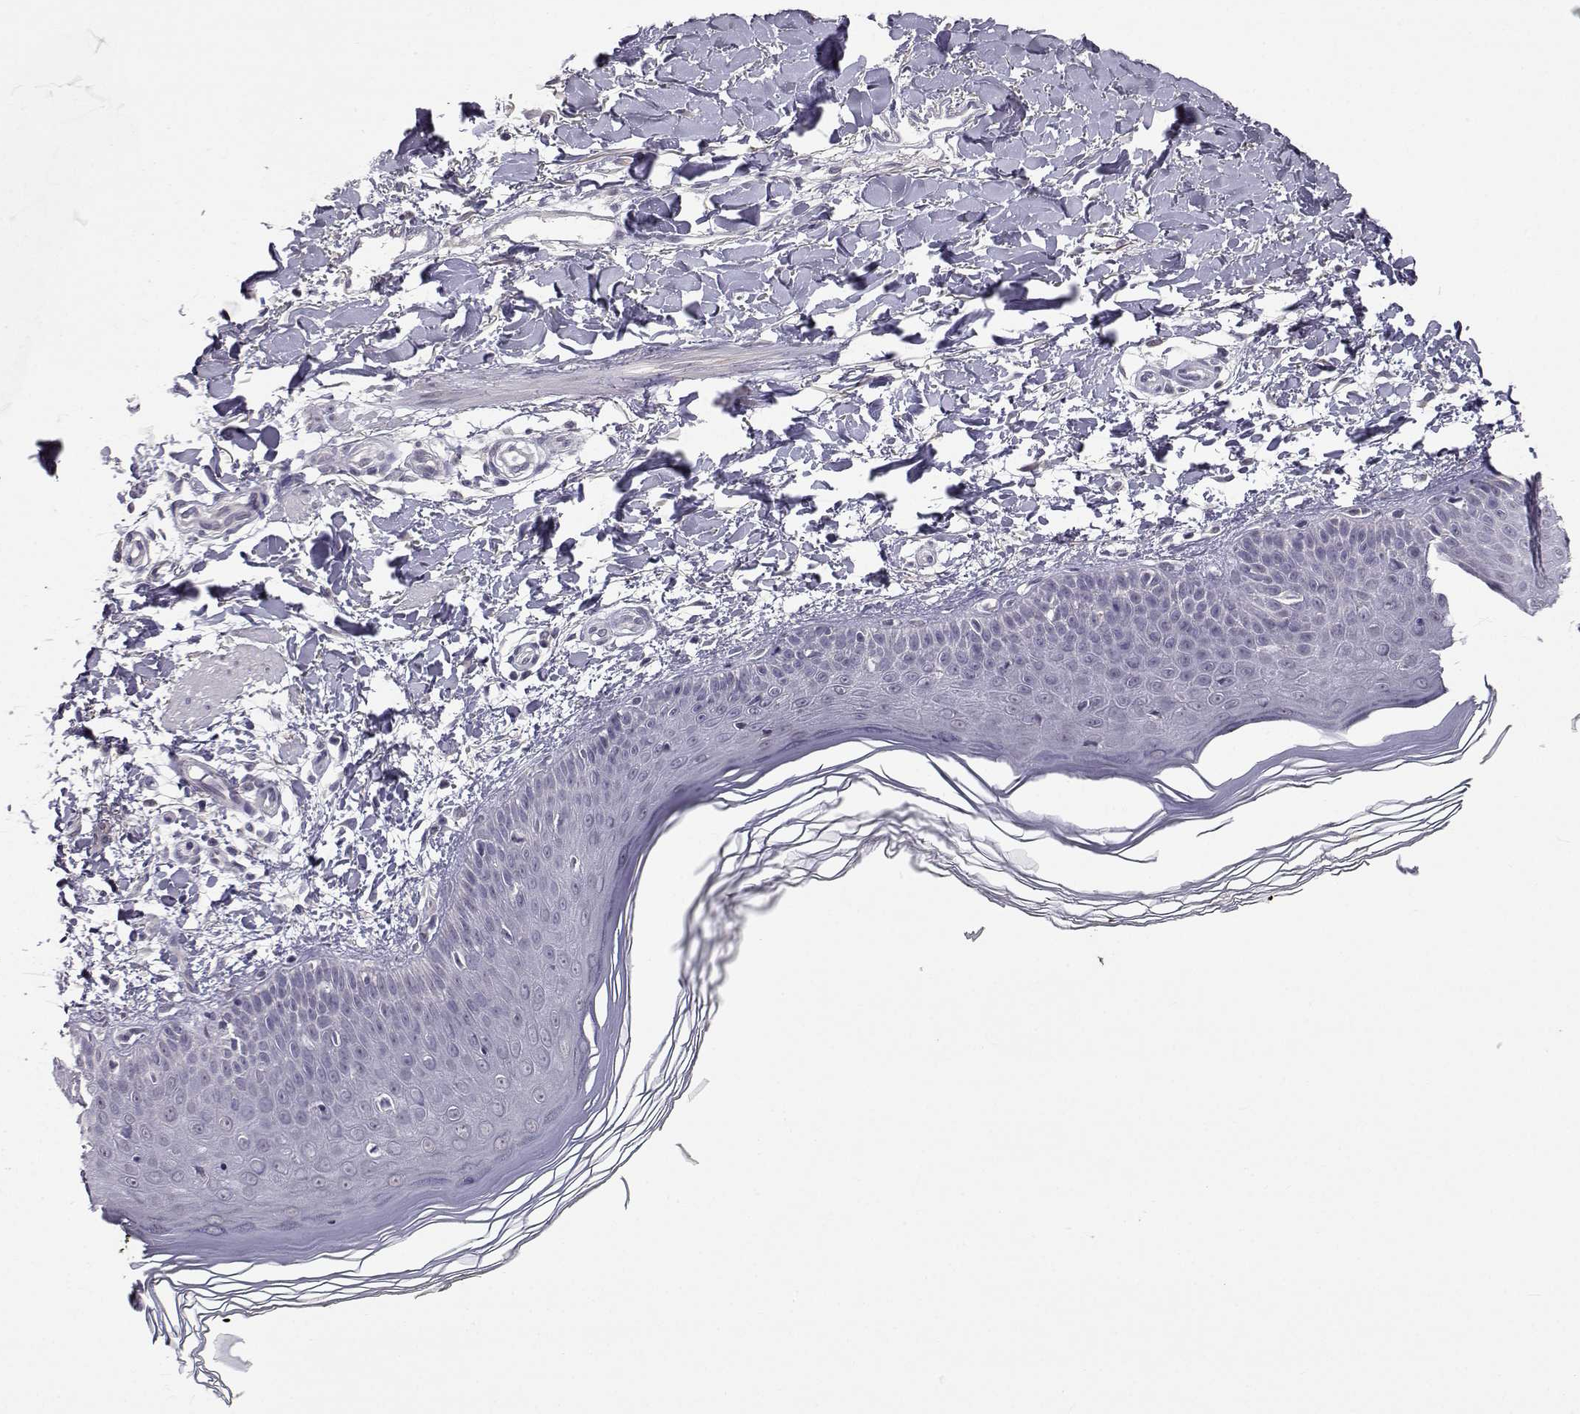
{"staining": {"intensity": "negative", "quantity": "none", "location": "none"}, "tissue": "skin", "cell_type": "Fibroblasts", "image_type": "normal", "snomed": [{"axis": "morphology", "description": "Normal tissue, NOS"}, {"axis": "topography", "description": "Skin"}], "caption": "Immunohistochemistry (IHC) histopathology image of unremarkable skin stained for a protein (brown), which demonstrates no expression in fibroblasts. (Brightfield microscopy of DAB (3,3'-diaminobenzidine) immunohistochemistry (IHC) at high magnification).", "gene": "SLC6A3", "patient": {"sex": "female", "age": 62}}